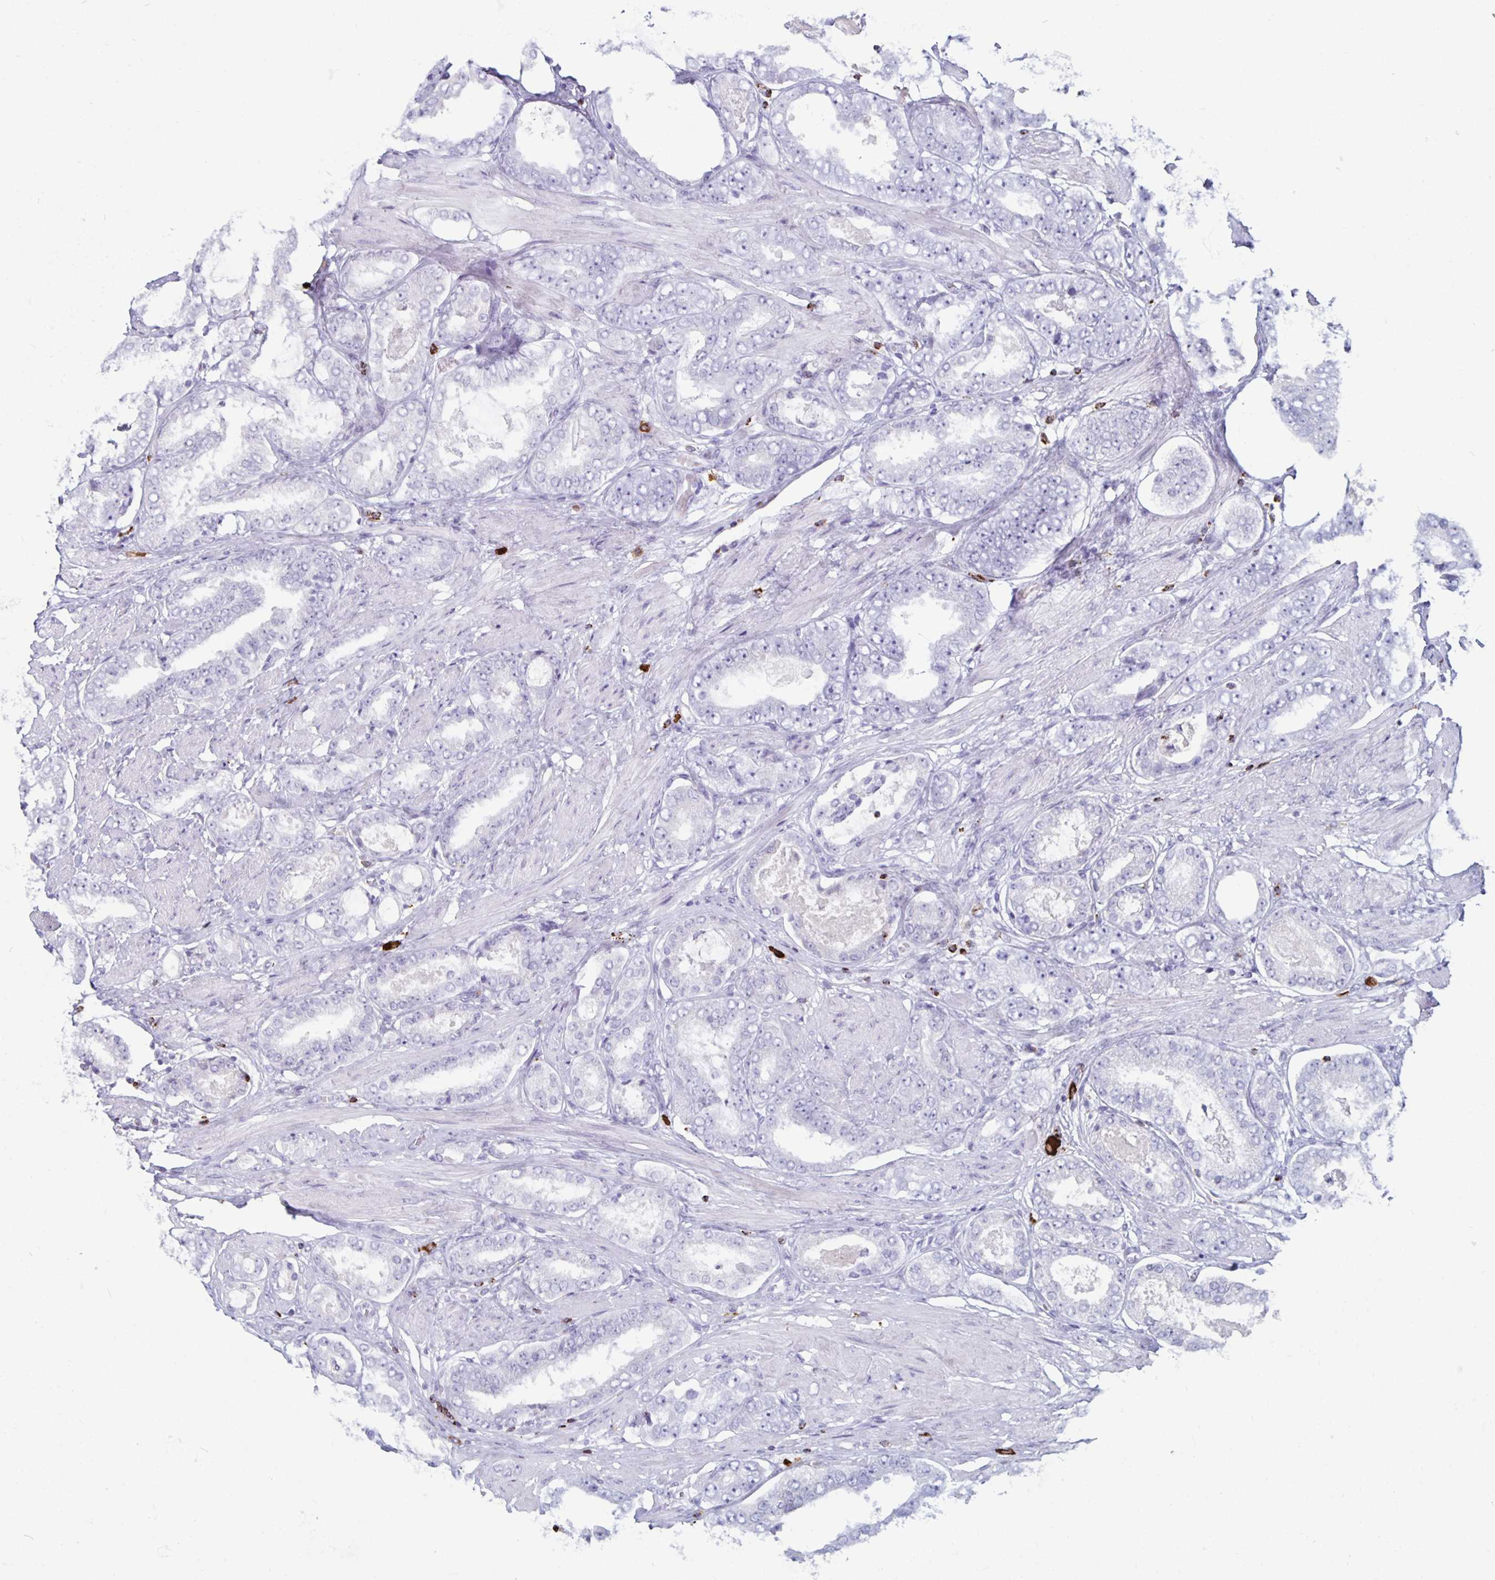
{"staining": {"intensity": "negative", "quantity": "none", "location": "none"}, "tissue": "prostate cancer", "cell_type": "Tumor cells", "image_type": "cancer", "snomed": [{"axis": "morphology", "description": "Adenocarcinoma, High grade"}, {"axis": "topography", "description": "Prostate"}], "caption": "A high-resolution histopathology image shows IHC staining of prostate high-grade adenocarcinoma, which shows no significant expression in tumor cells.", "gene": "GZMK", "patient": {"sex": "male", "age": 63}}